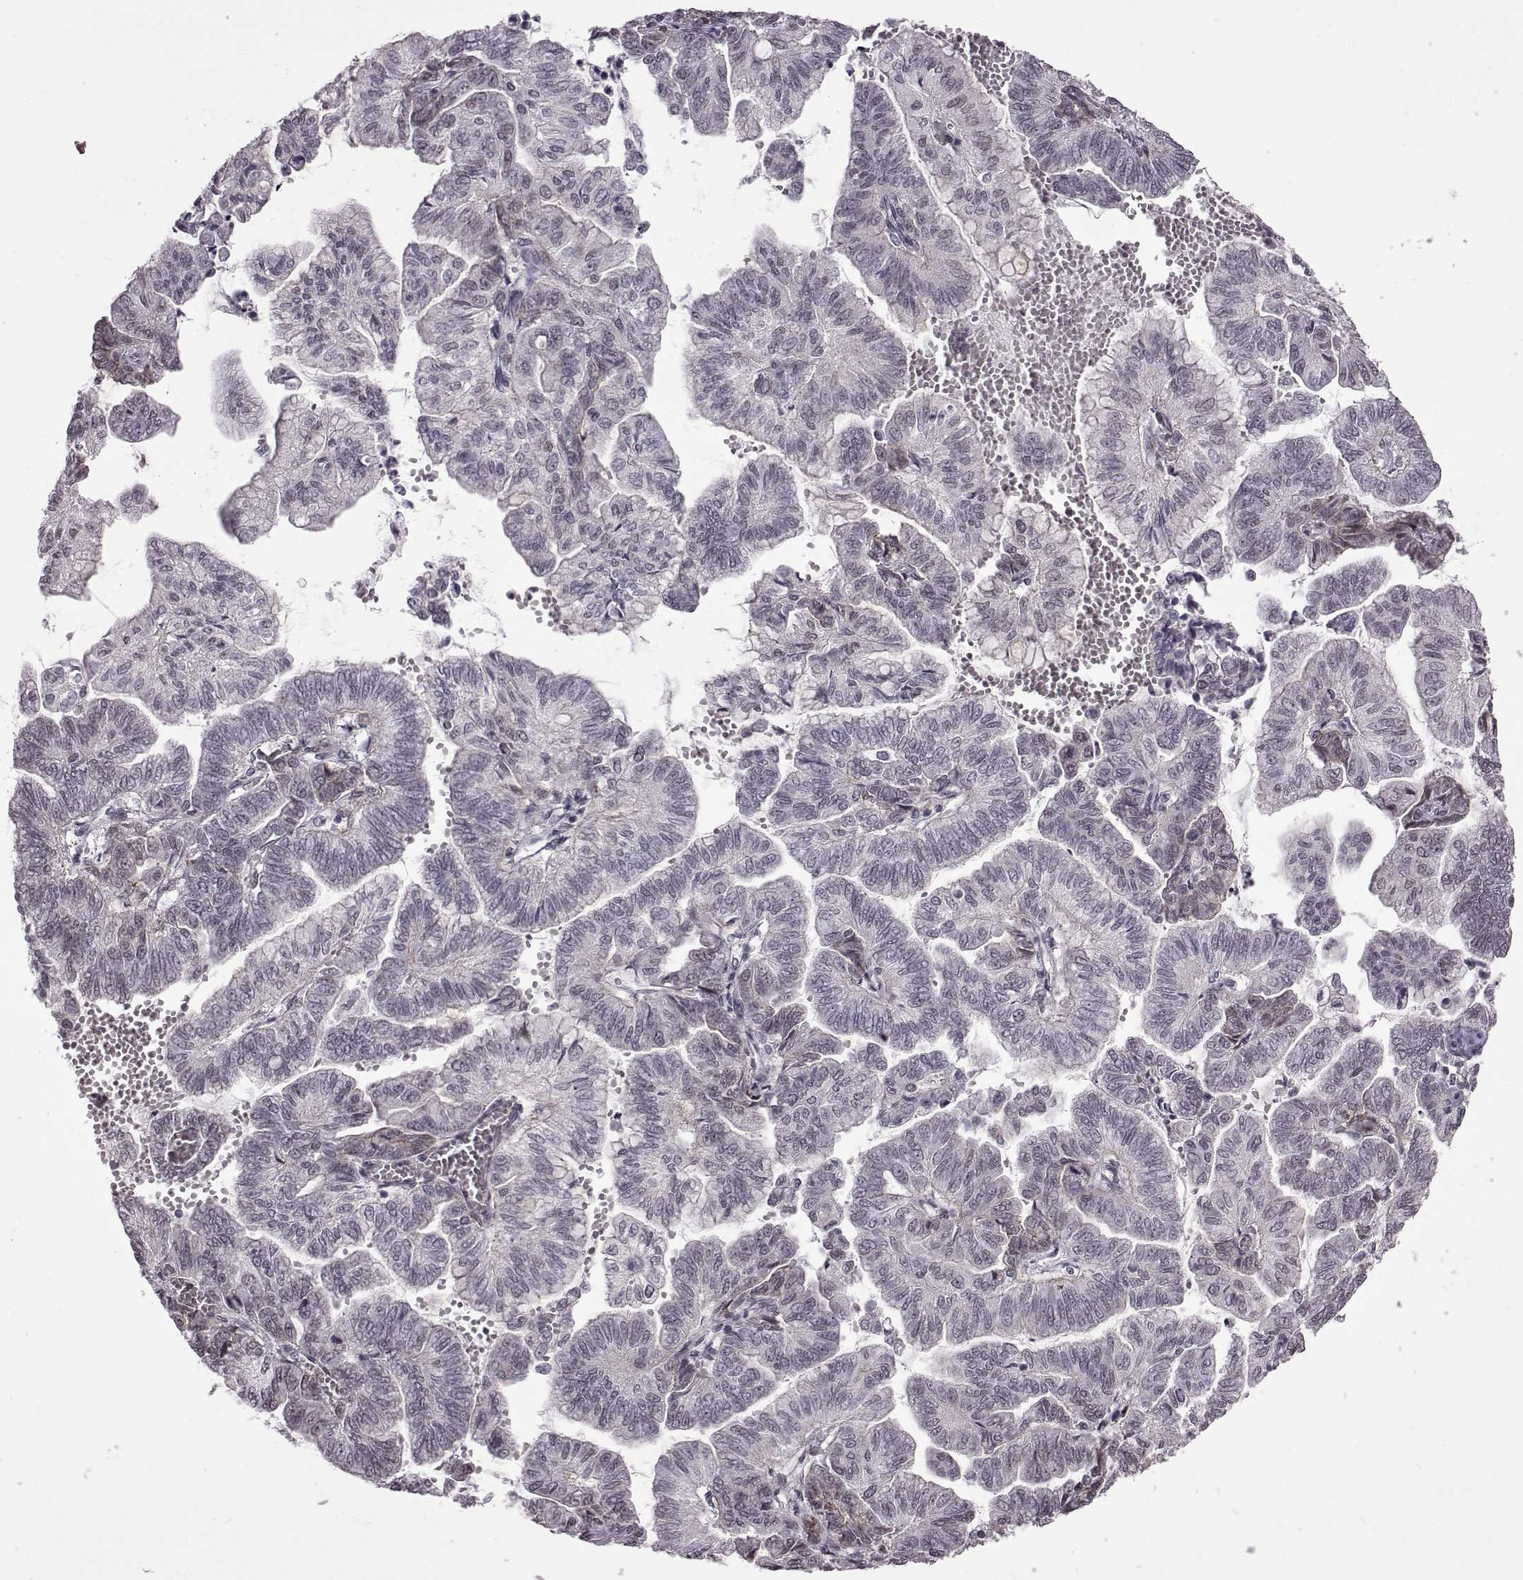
{"staining": {"intensity": "negative", "quantity": "none", "location": "none"}, "tissue": "stomach cancer", "cell_type": "Tumor cells", "image_type": "cancer", "snomed": [{"axis": "morphology", "description": "Adenocarcinoma, NOS"}, {"axis": "topography", "description": "Stomach"}], "caption": "DAB (3,3'-diaminobenzidine) immunohistochemical staining of human stomach cancer (adenocarcinoma) shows no significant positivity in tumor cells.", "gene": "SYNPO2", "patient": {"sex": "male", "age": 83}}